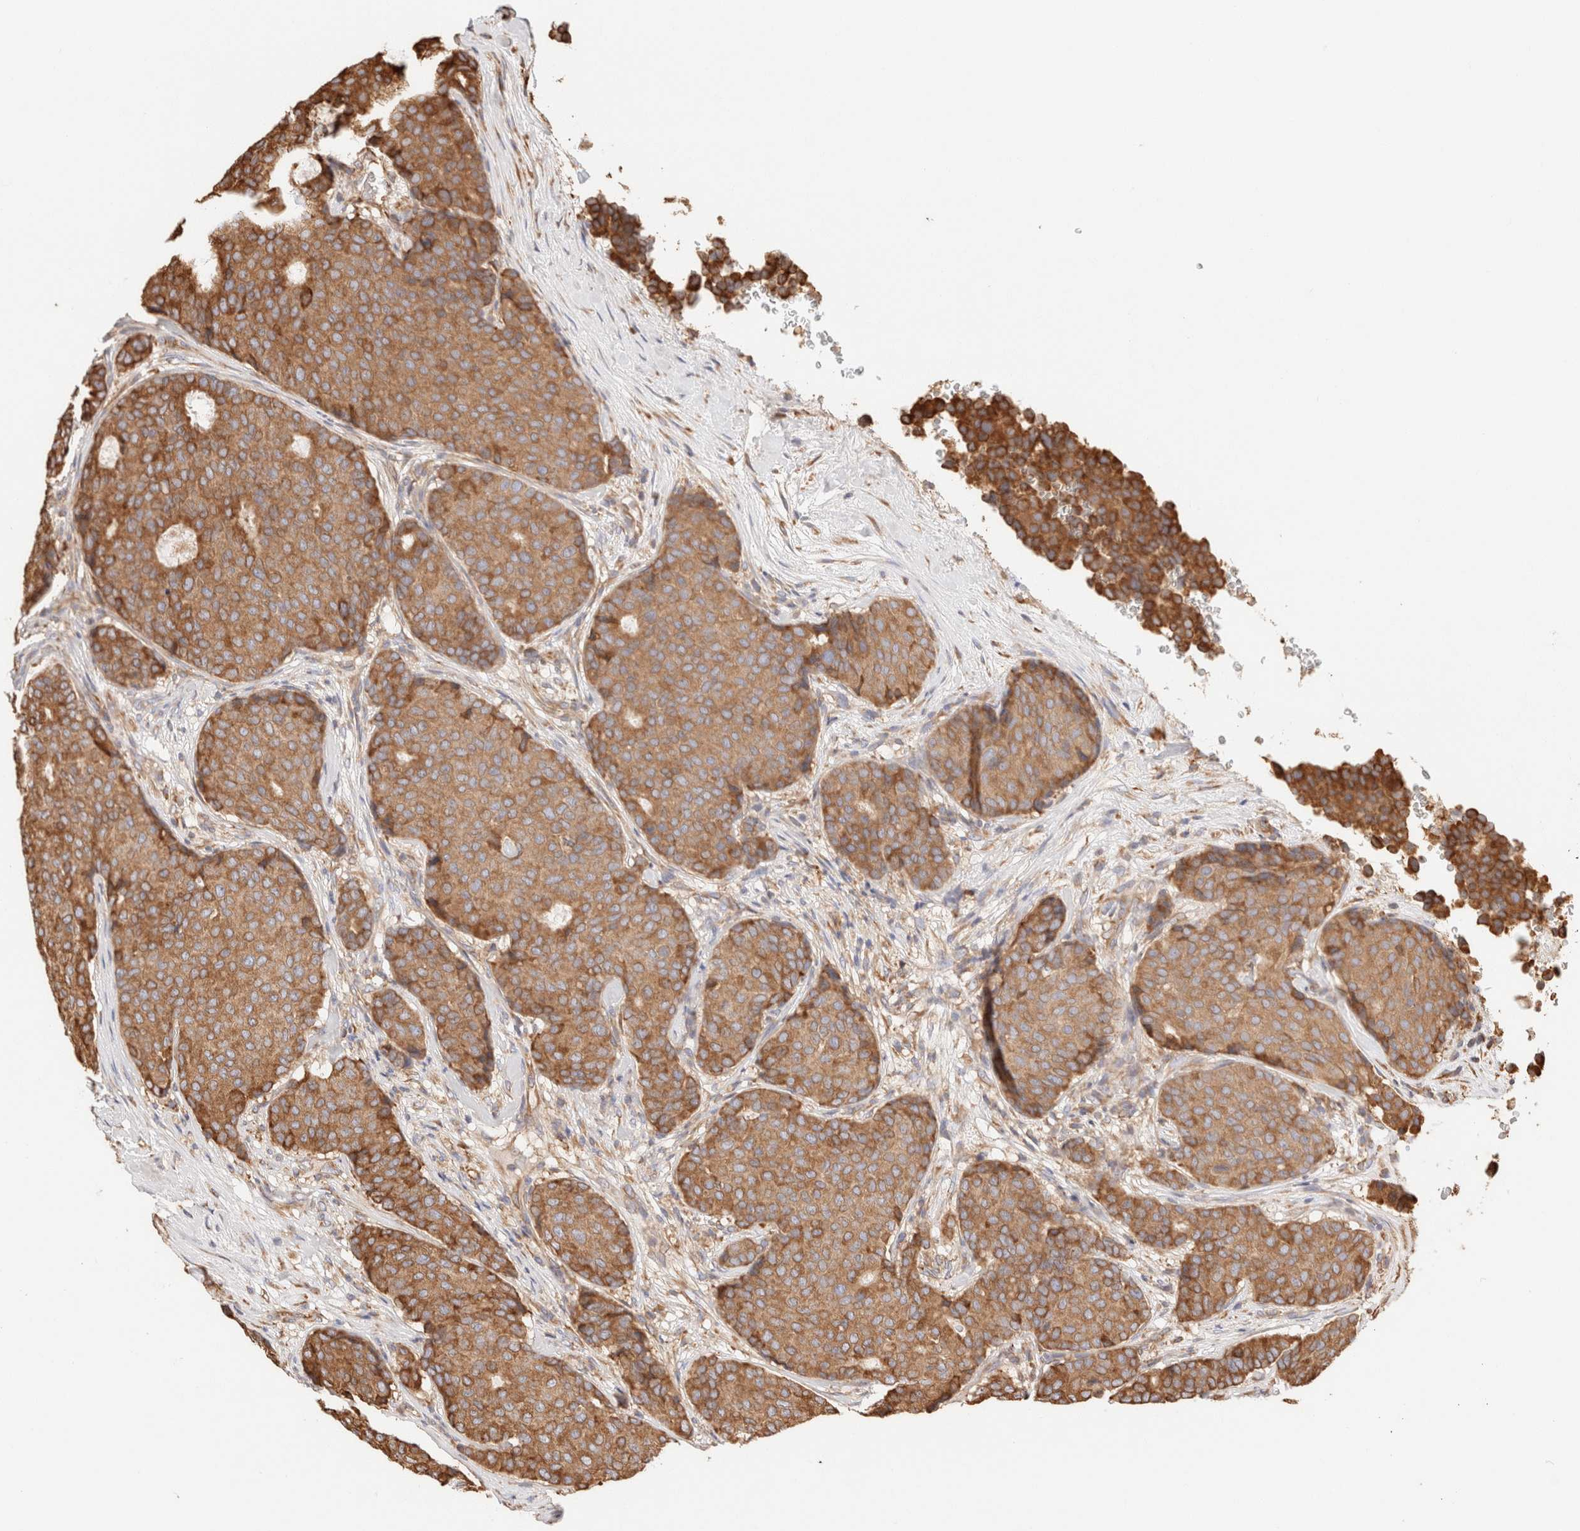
{"staining": {"intensity": "moderate", "quantity": ">75%", "location": "cytoplasmic/membranous"}, "tissue": "breast cancer", "cell_type": "Tumor cells", "image_type": "cancer", "snomed": [{"axis": "morphology", "description": "Duct carcinoma"}, {"axis": "topography", "description": "Breast"}], "caption": "Immunohistochemical staining of human breast infiltrating ductal carcinoma reveals medium levels of moderate cytoplasmic/membranous protein expression in approximately >75% of tumor cells.", "gene": "FER", "patient": {"sex": "female", "age": 75}}